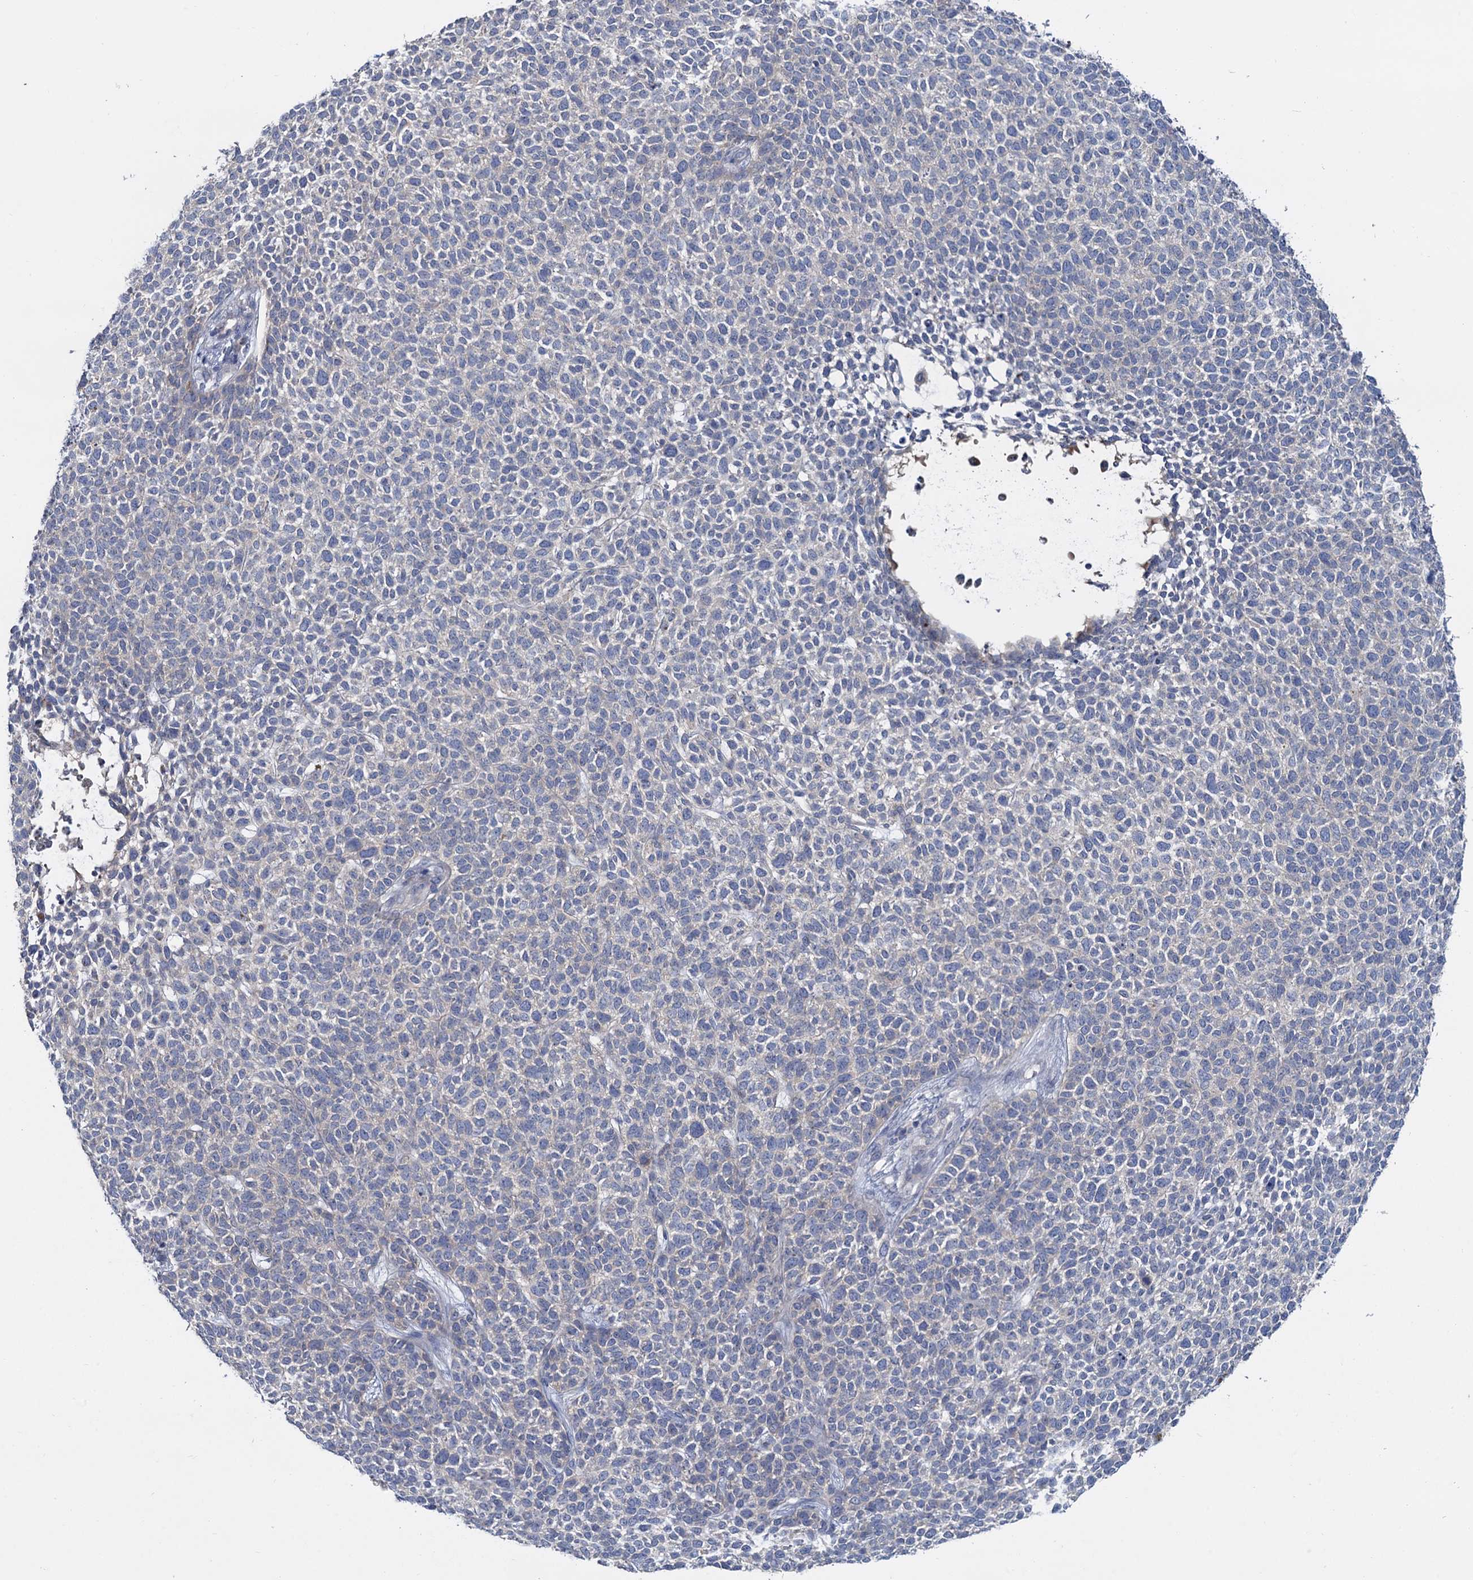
{"staining": {"intensity": "negative", "quantity": "none", "location": "none"}, "tissue": "skin cancer", "cell_type": "Tumor cells", "image_type": "cancer", "snomed": [{"axis": "morphology", "description": "Basal cell carcinoma"}, {"axis": "topography", "description": "Skin"}], "caption": "Immunohistochemistry (IHC) photomicrograph of basal cell carcinoma (skin) stained for a protein (brown), which exhibits no expression in tumor cells.", "gene": "ACSM3", "patient": {"sex": "female", "age": 84}}